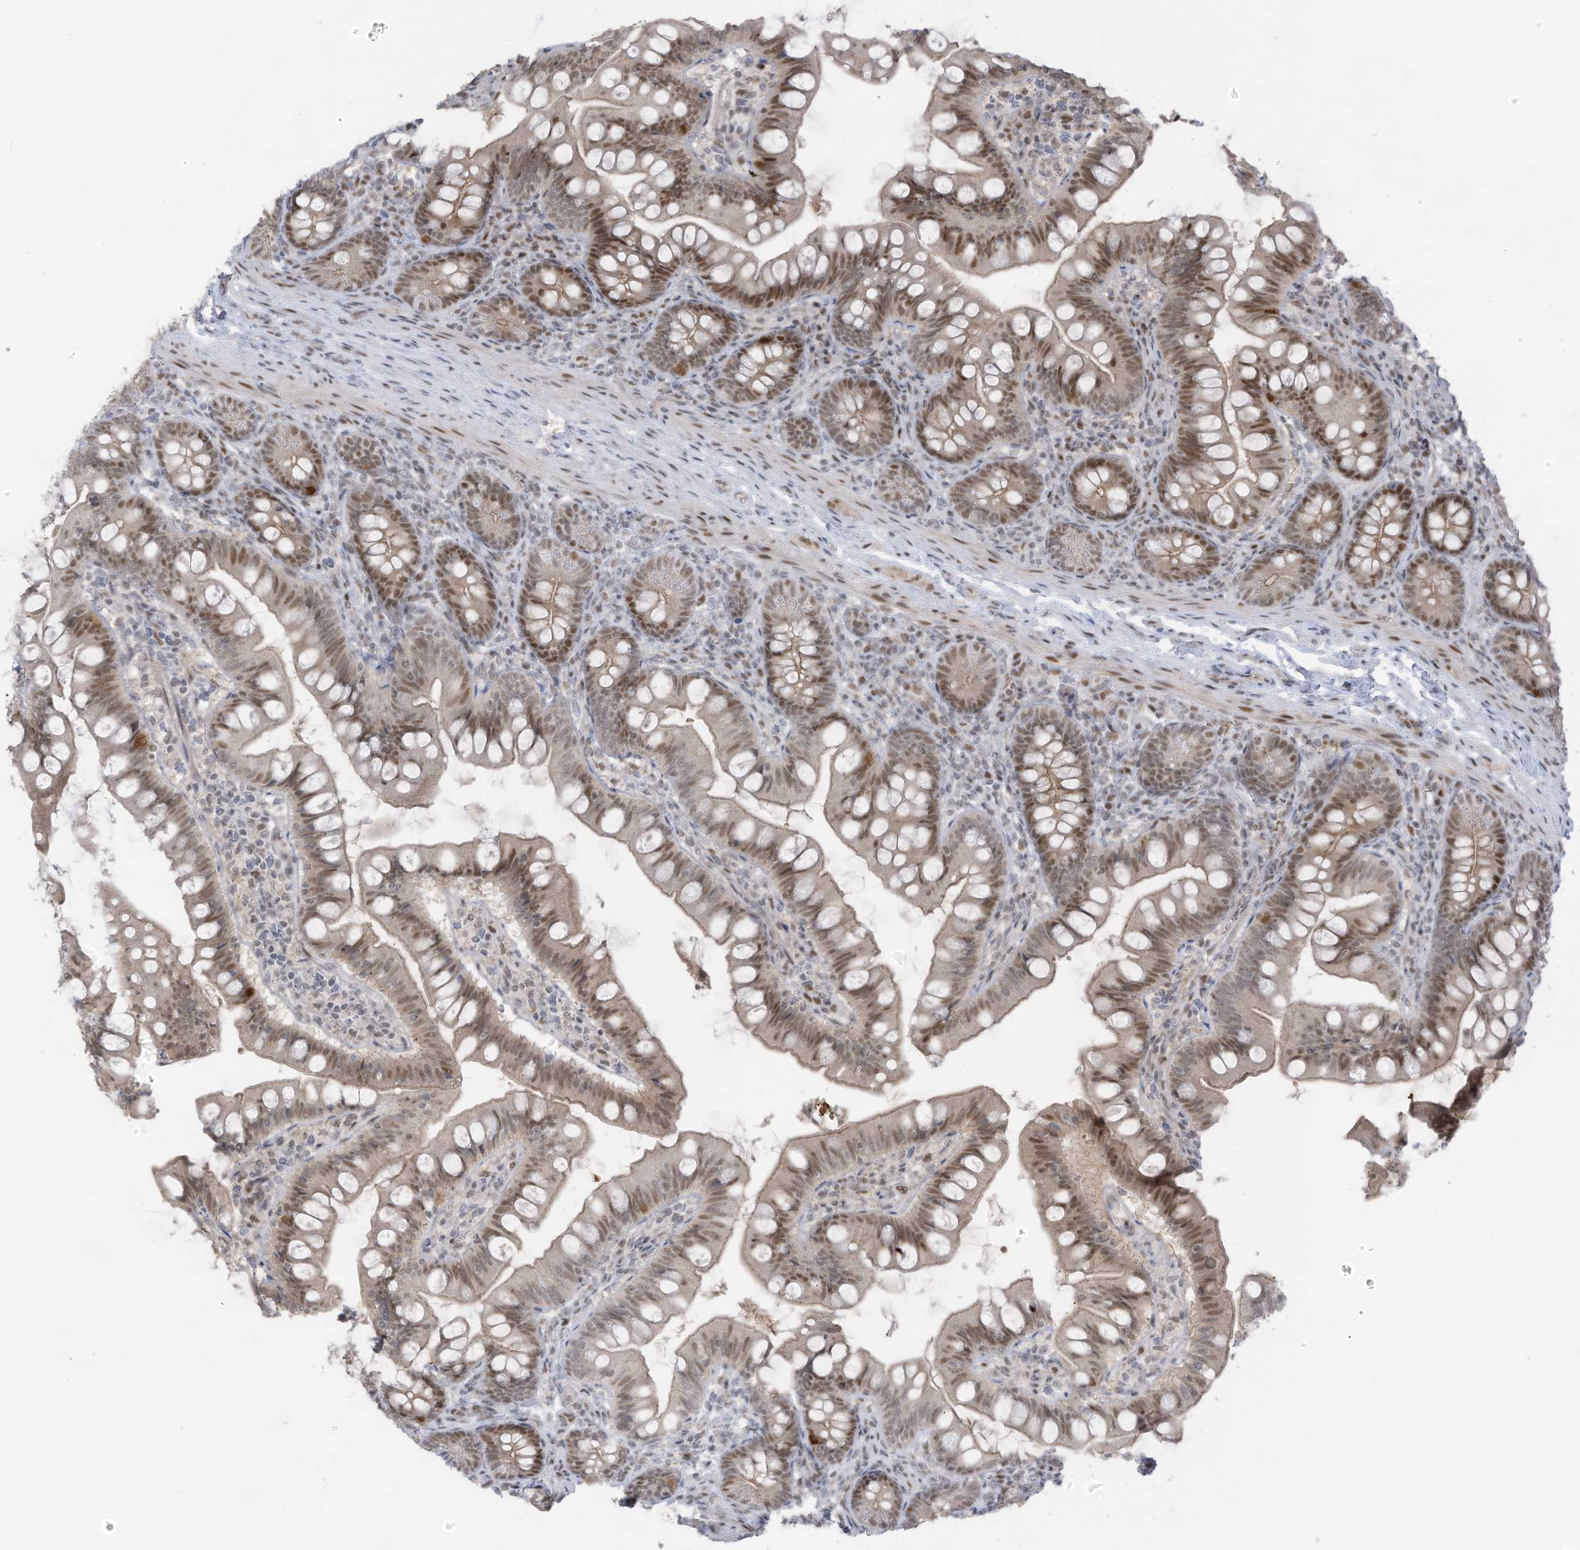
{"staining": {"intensity": "moderate", "quantity": "25%-75%", "location": "cytoplasmic/membranous,nuclear"}, "tissue": "small intestine", "cell_type": "Glandular cells", "image_type": "normal", "snomed": [{"axis": "morphology", "description": "Normal tissue, NOS"}, {"axis": "topography", "description": "Small intestine"}], "caption": "Immunohistochemistry histopathology image of benign human small intestine stained for a protein (brown), which exhibits medium levels of moderate cytoplasmic/membranous,nuclear expression in about 25%-75% of glandular cells.", "gene": "ZCWPW2", "patient": {"sex": "male", "age": 7}}